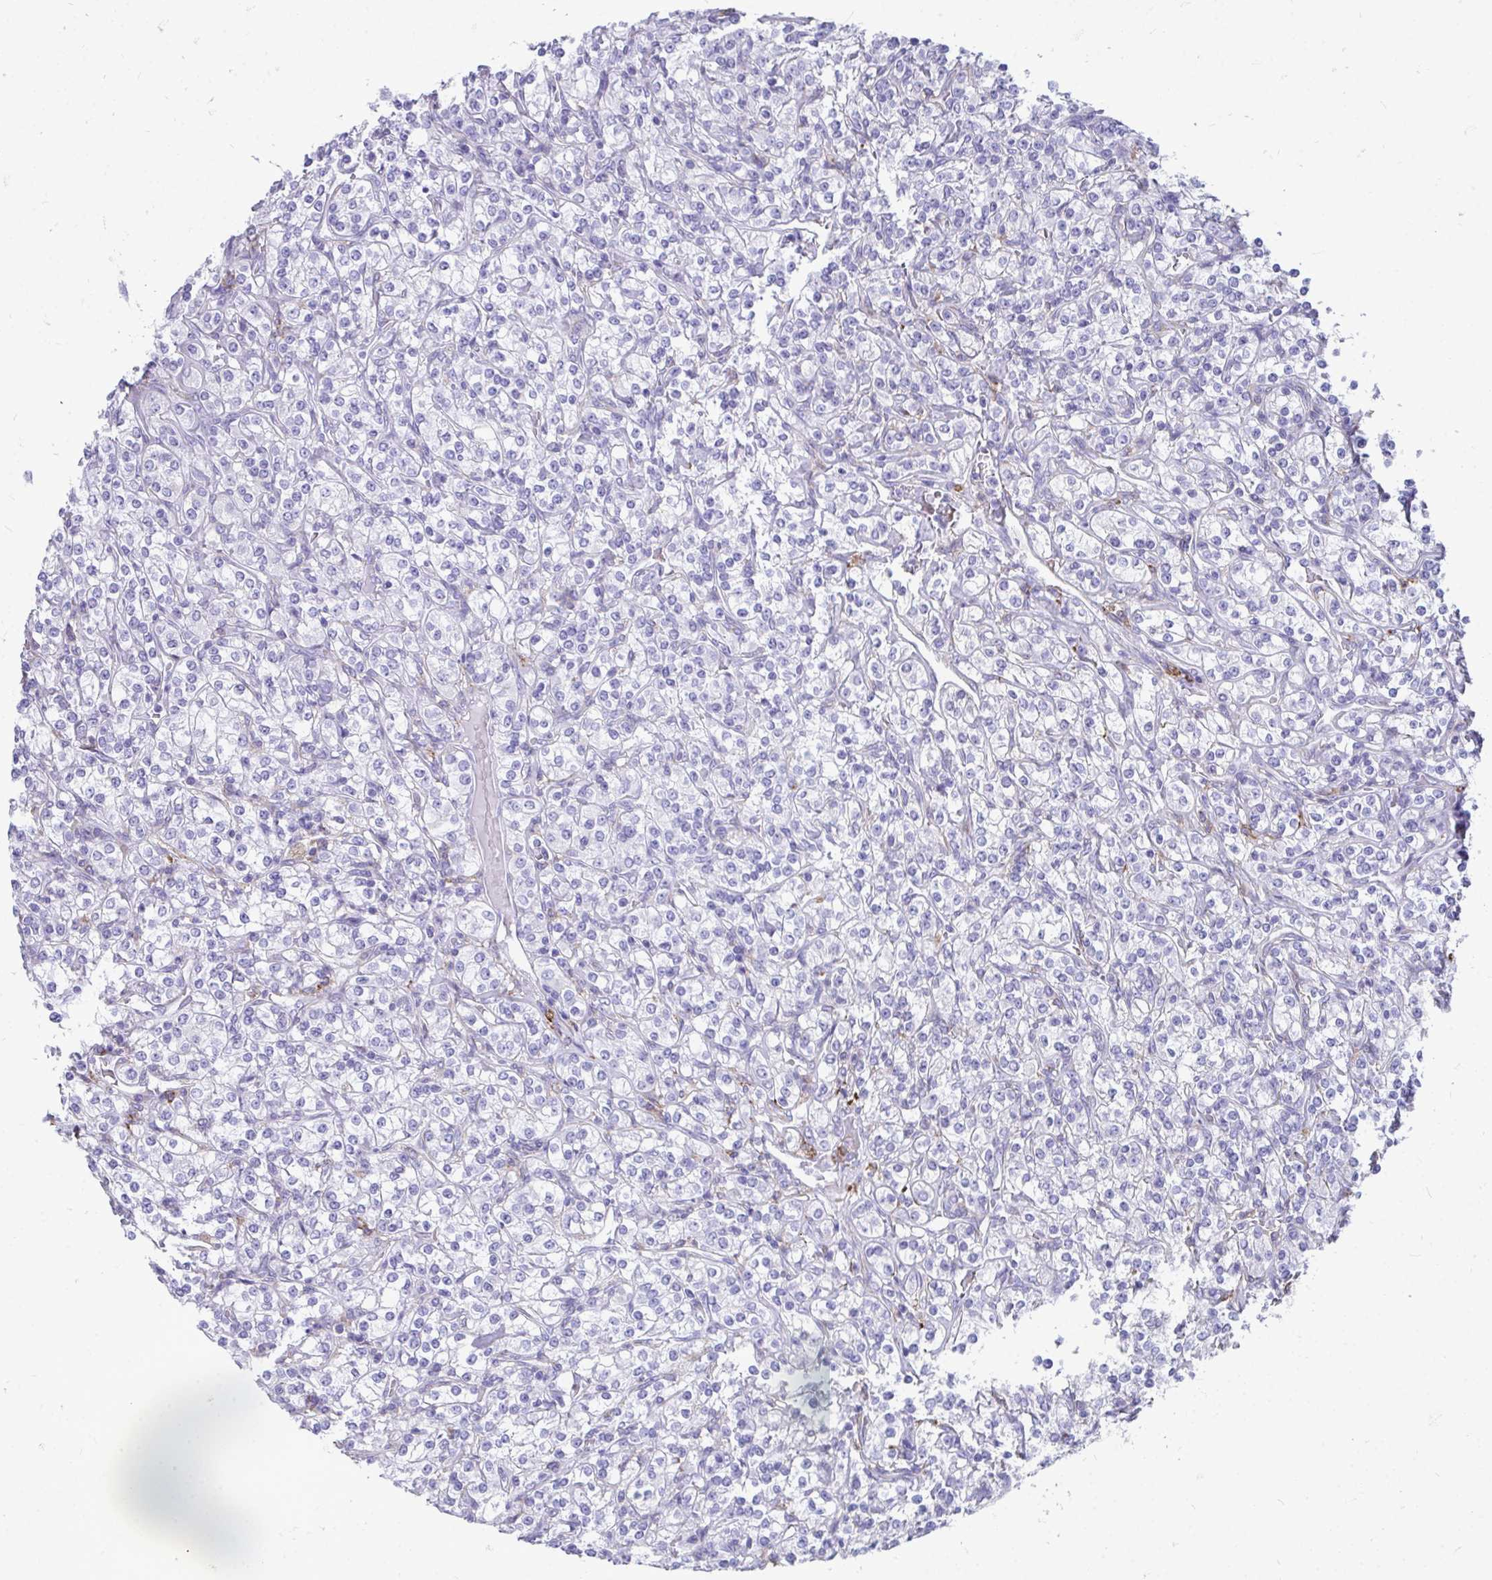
{"staining": {"intensity": "negative", "quantity": "none", "location": "none"}, "tissue": "renal cancer", "cell_type": "Tumor cells", "image_type": "cancer", "snomed": [{"axis": "morphology", "description": "Adenocarcinoma, NOS"}, {"axis": "topography", "description": "Kidney"}], "caption": "A micrograph of human renal cancer (adenocarcinoma) is negative for staining in tumor cells. The staining is performed using DAB (3,3'-diaminobenzidine) brown chromogen with nuclei counter-stained in using hematoxylin.", "gene": "CD163", "patient": {"sex": "male", "age": 77}}